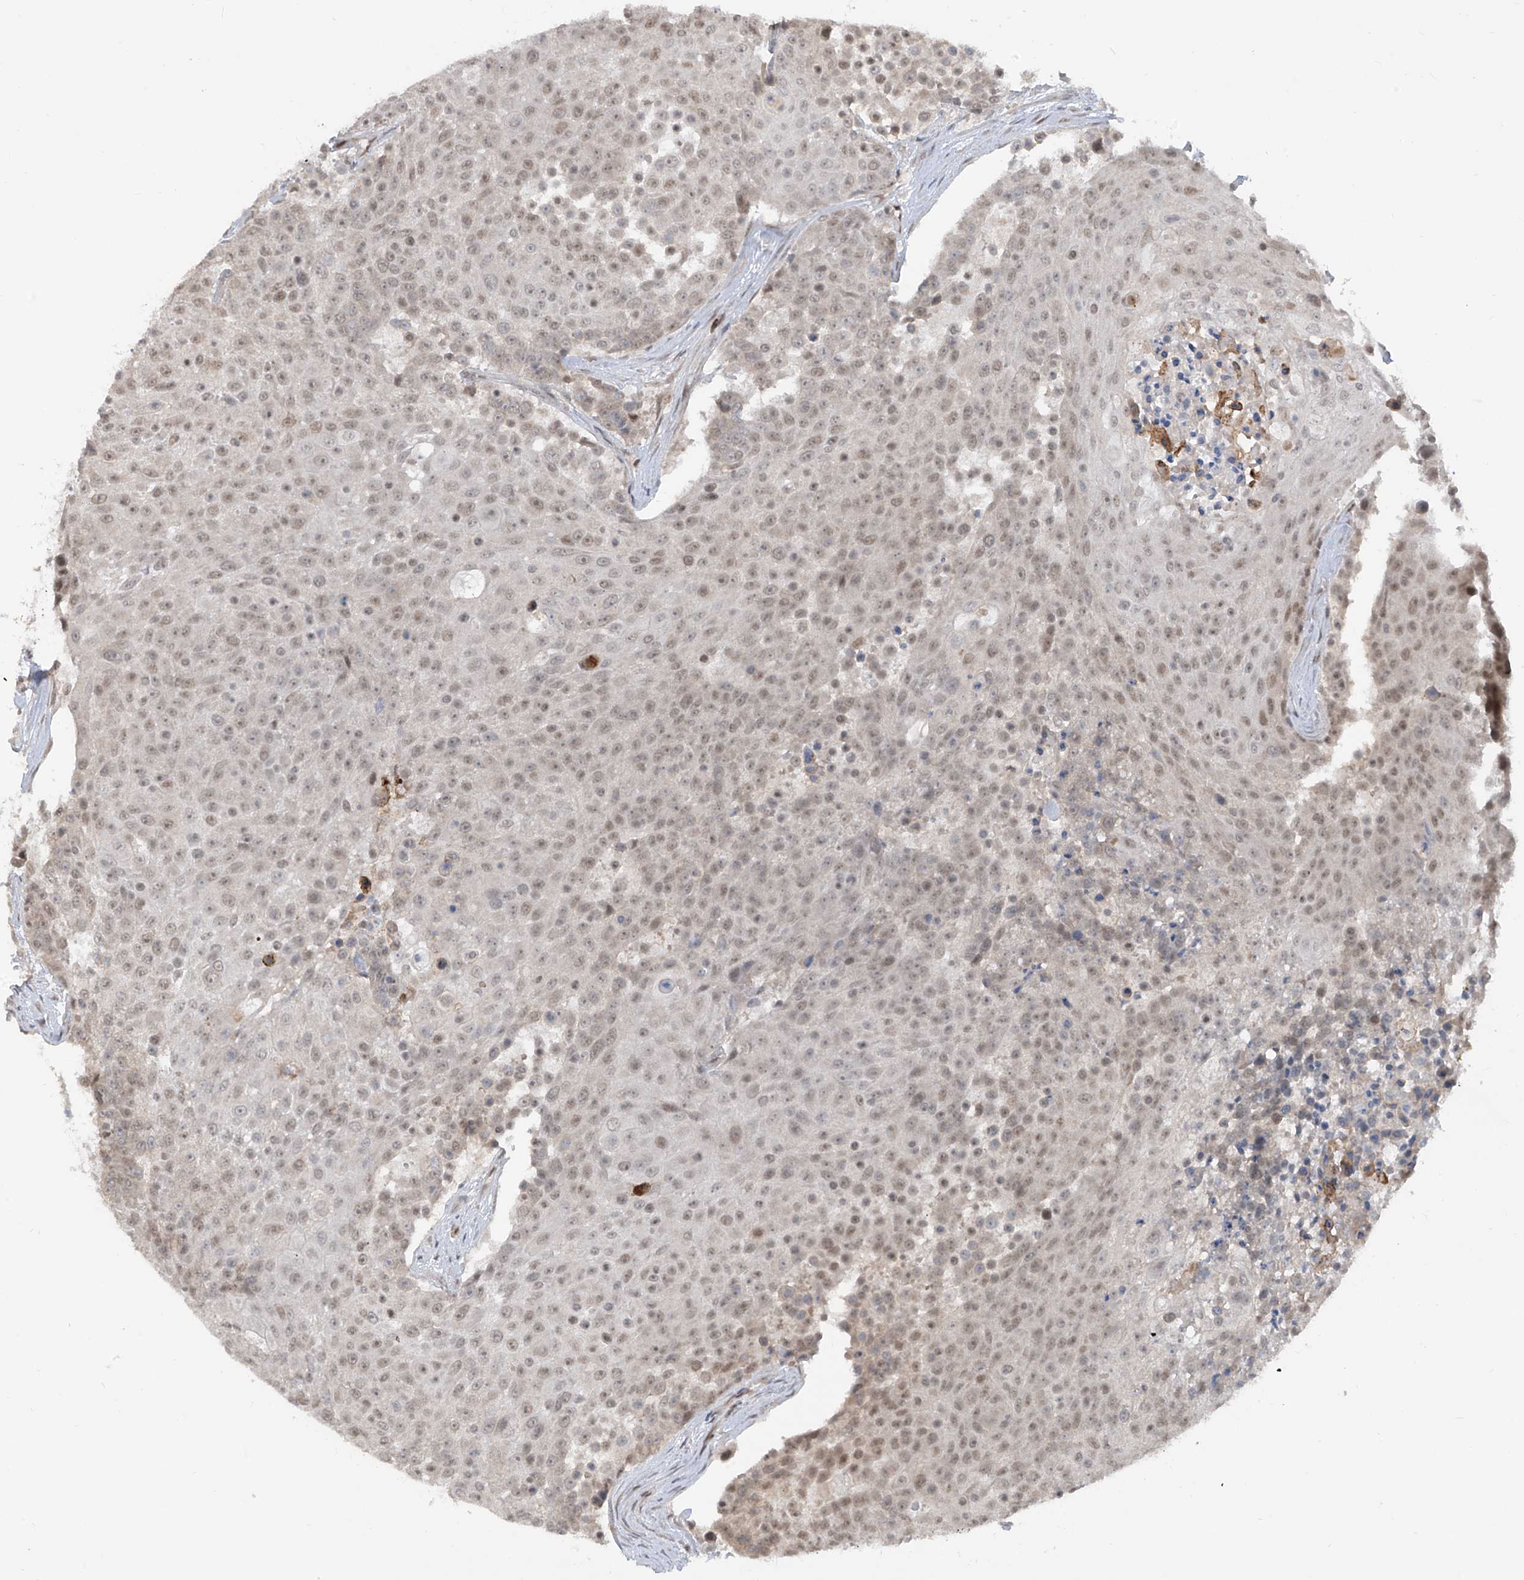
{"staining": {"intensity": "weak", "quantity": ">75%", "location": "nuclear"}, "tissue": "urothelial cancer", "cell_type": "Tumor cells", "image_type": "cancer", "snomed": [{"axis": "morphology", "description": "Urothelial carcinoma, High grade"}, {"axis": "topography", "description": "Urinary bladder"}], "caption": "Weak nuclear staining is seen in about >75% of tumor cells in urothelial carcinoma (high-grade). (Brightfield microscopy of DAB IHC at high magnification).", "gene": "LAGE3", "patient": {"sex": "female", "age": 63}}